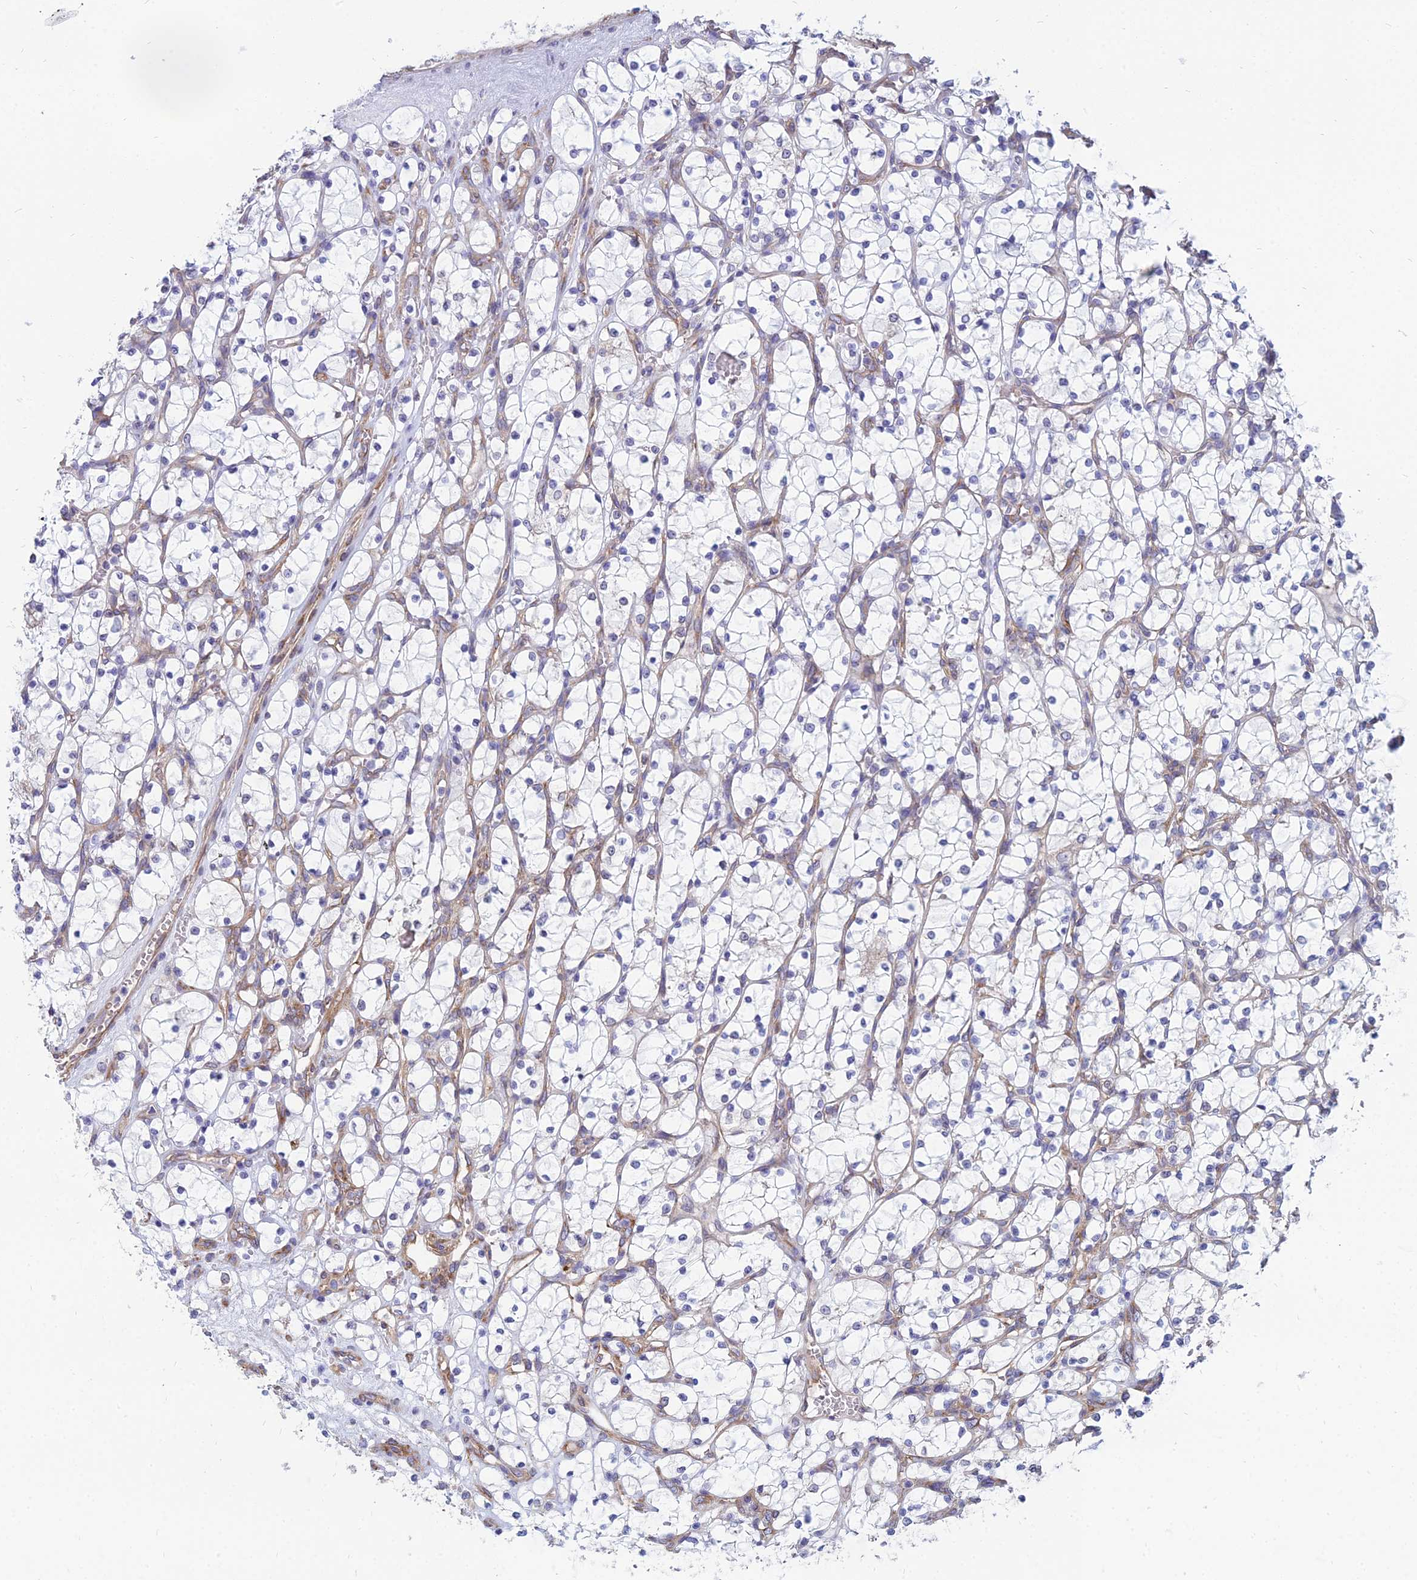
{"staining": {"intensity": "negative", "quantity": "none", "location": "none"}, "tissue": "renal cancer", "cell_type": "Tumor cells", "image_type": "cancer", "snomed": [{"axis": "morphology", "description": "Adenocarcinoma, NOS"}, {"axis": "topography", "description": "Kidney"}], "caption": "Tumor cells are negative for brown protein staining in renal adenocarcinoma.", "gene": "TXLNA", "patient": {"sex": "female", "age": 69}}